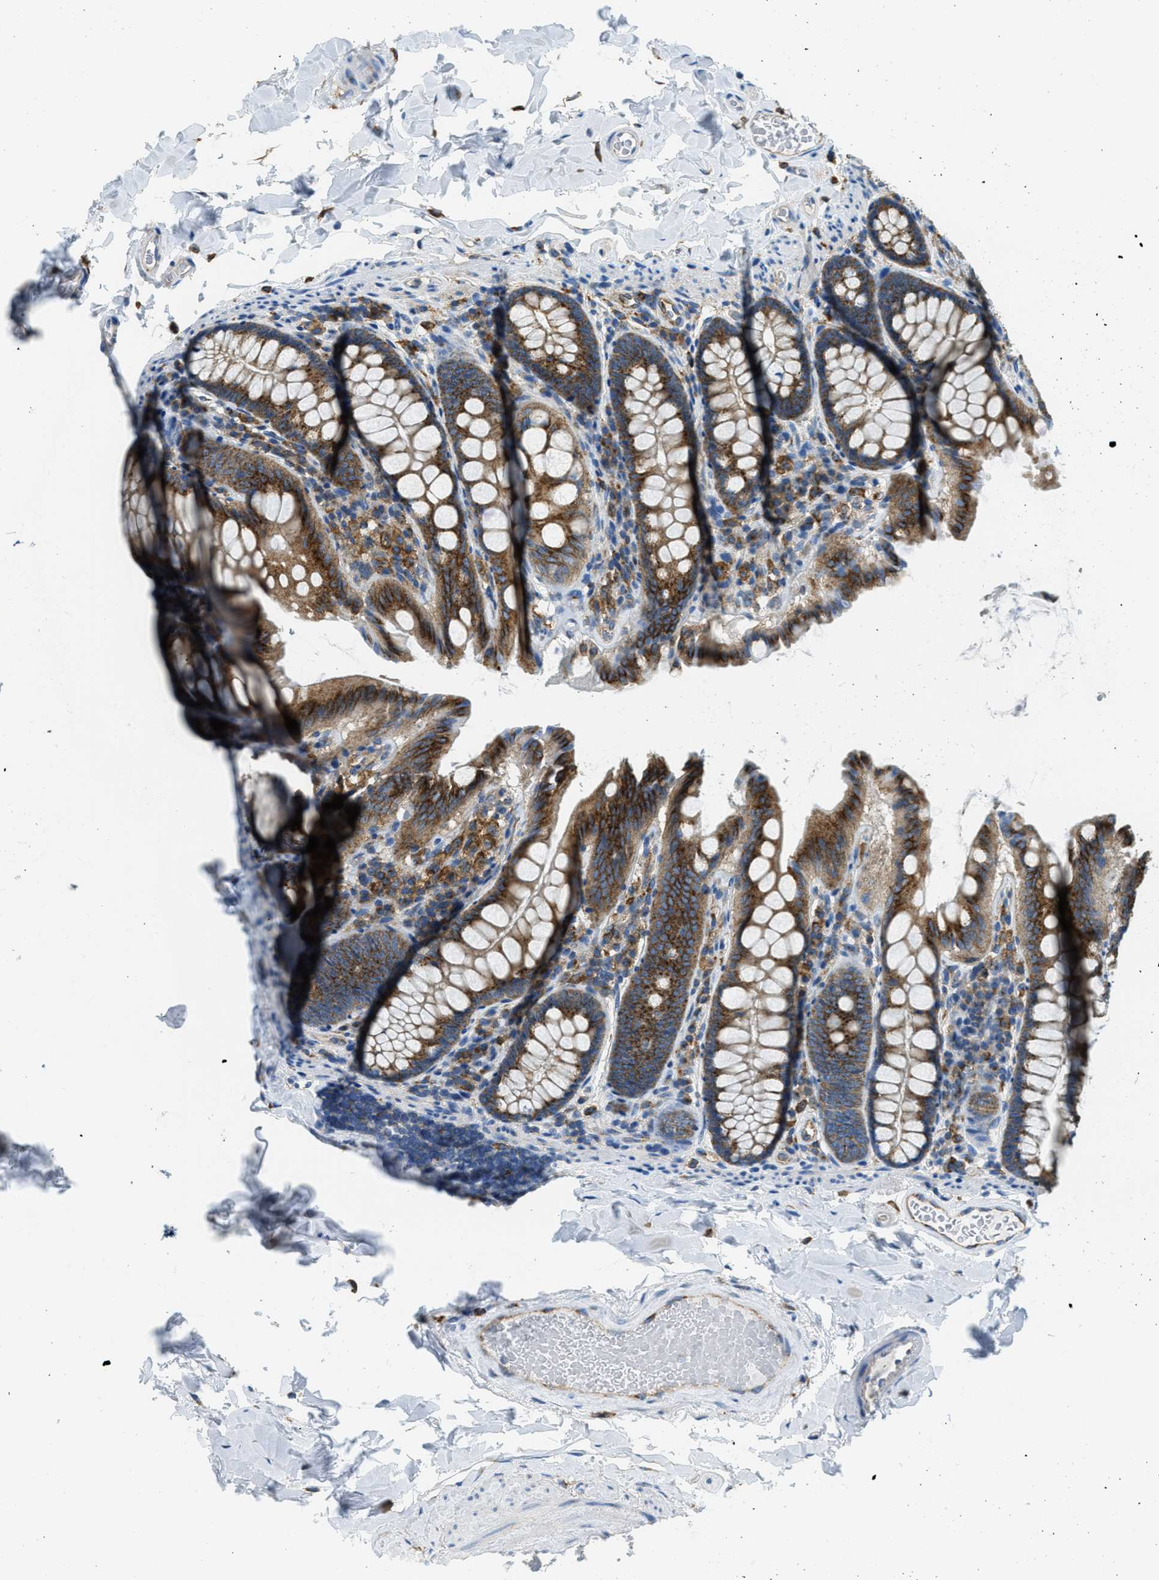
{"staining": {"intensity": "moderate", "quantity": "25%-75%", "location": "cytoplasmic/membranous"}, "tissue": "colon", "cell_type": "Endothelial cells", "image_type": "normal", "snomed": [{"axis": "morphology", "description": "Normal tissue, NOS"}, {"axis": "topography", "description": "Colon"}], "caption": "Approximately 25%-75% of endothelial cells in benign colon exhibit moderate cytoplasmic/membranous protein positivity as visualized by brown immunohistochemical staining.", "gene": "AP2B1", "patient": {"sex": "female", "age": 61}}